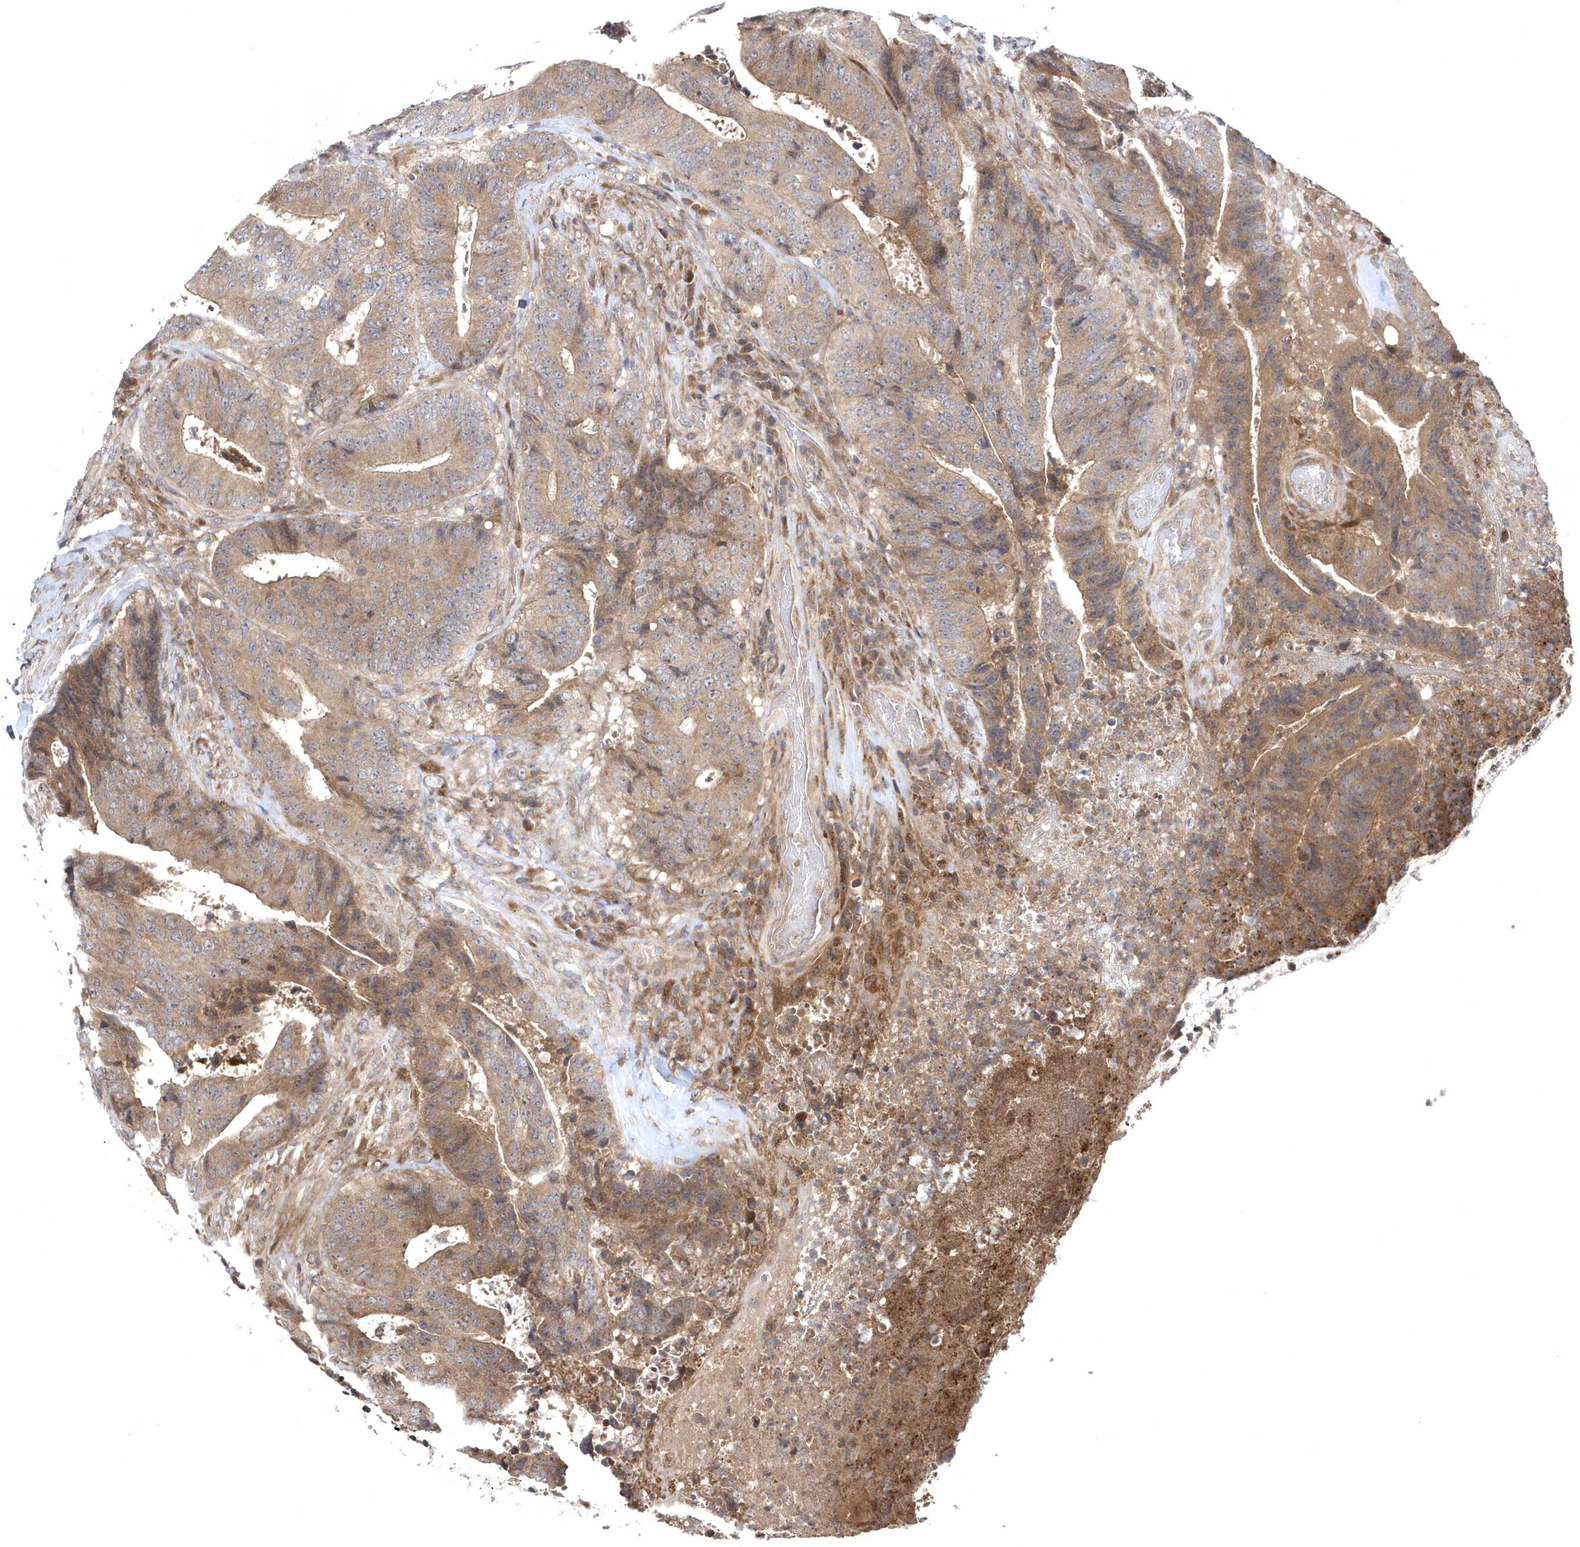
{"staining": {"intensity": "moderate", "quantity": ">75%", "location": "cytoplasmic/membranous"}, "tissue": "colorectal cancer", "cell_type": "Tumor cells", "image_type": "cancer", "snomed": [{"axis": "morphology", "description": "Adenocarcinoma, NOS"}, {"axis": "topography", "description": "Rectum"}], "caption": "Colorectal cancer (adenocarcinoma) stained for a protein displays moderate cytoplasmic/membranous positivity in tumor cells. (IHC, brightfield microscopy, high magnification).", "gene": "HMGCS1", "patient": {"sex": "male", "age": 72}}